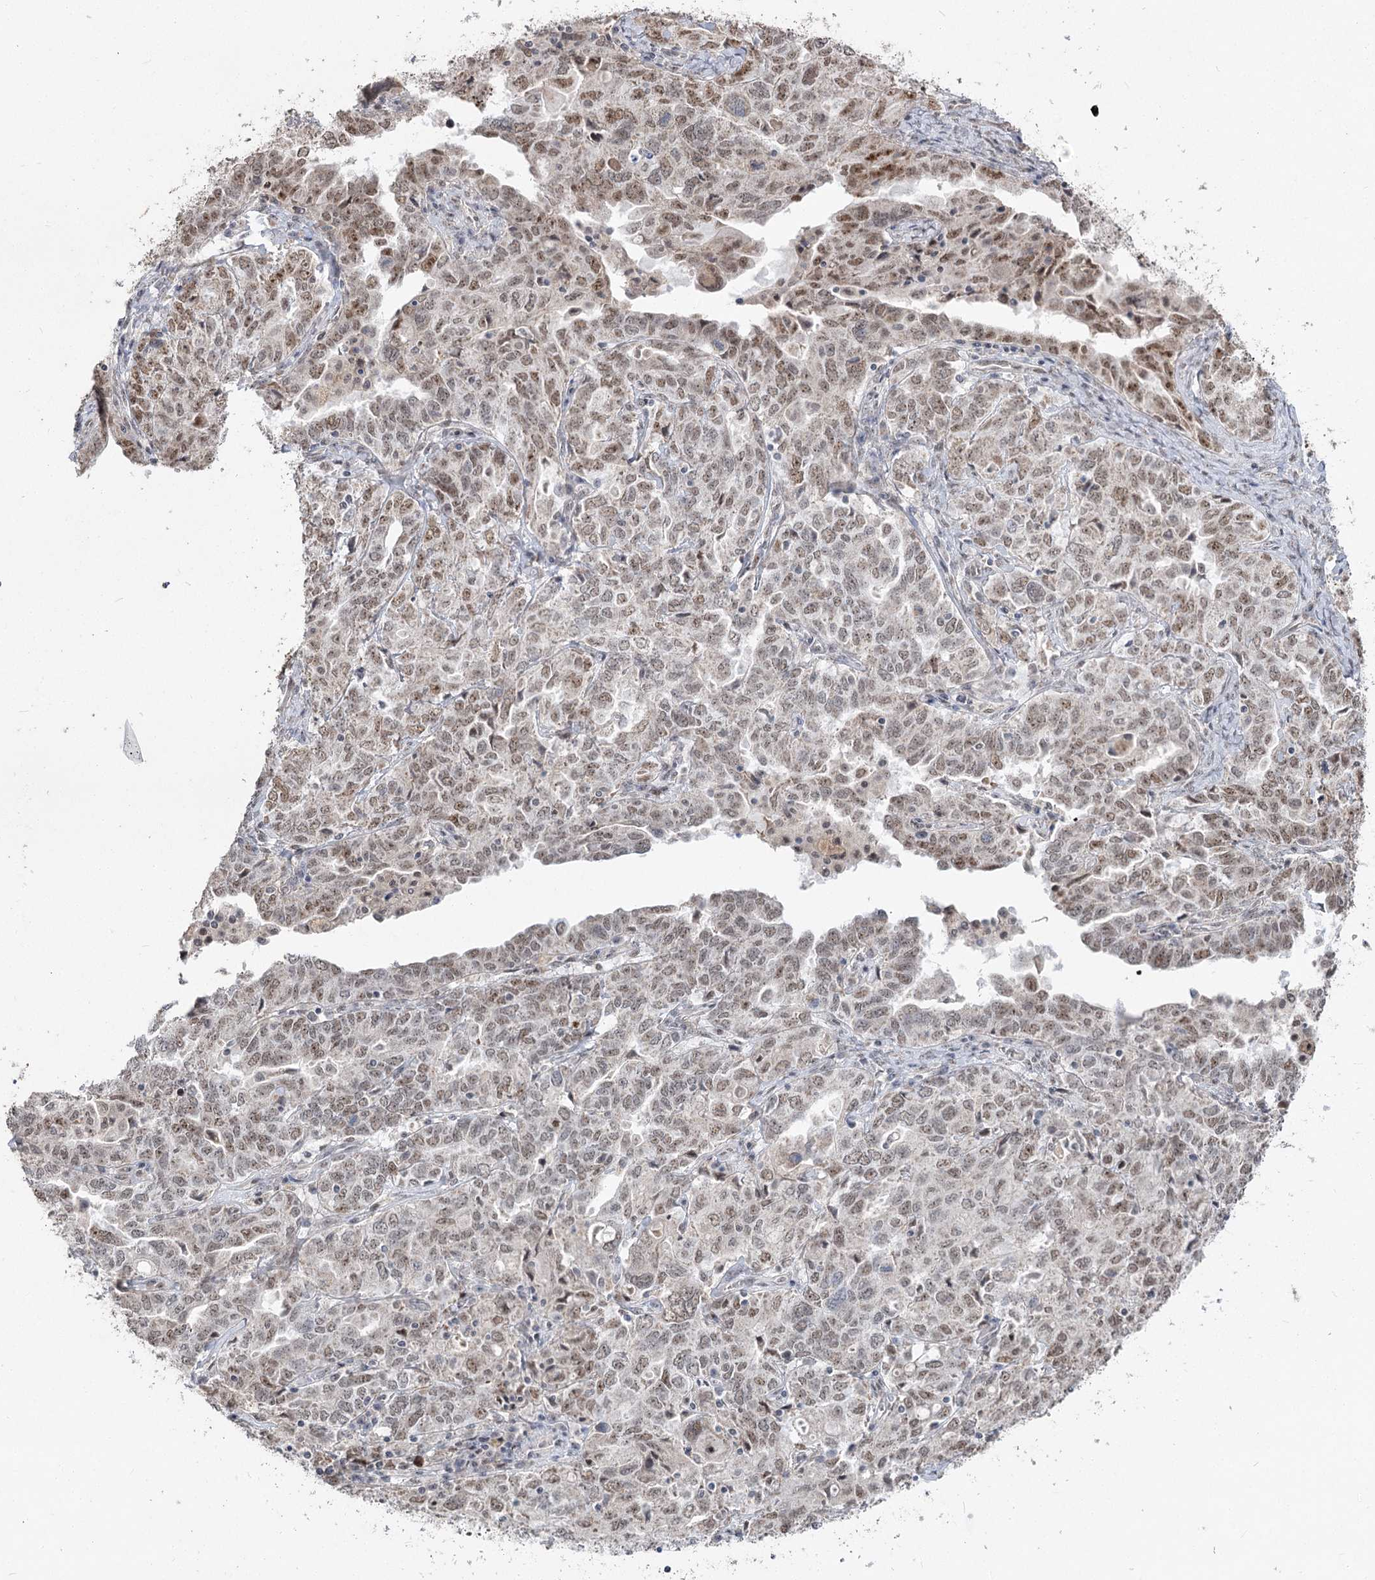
{"staining": {"intensity": "weak", "quantity": "25%-75%", "location": "nuclear"}, "tissue": "ovarian cancer", "cell_type": "Tumor cells", "image_type": "cancer", "snomed": [{"axis": "morphology", "description": "Carcinoma, endometroid"}, {"axis": "topography", "description": "Ovary"}], "caption": "Approximately 25%-75% of tumor cells in human ovarian cancer exhibit weak nuclear protein staining as visualized by brown immunohistochemical staining.", "gene": "RUFY4", "patient": {"sex": "female", "age": 62}}